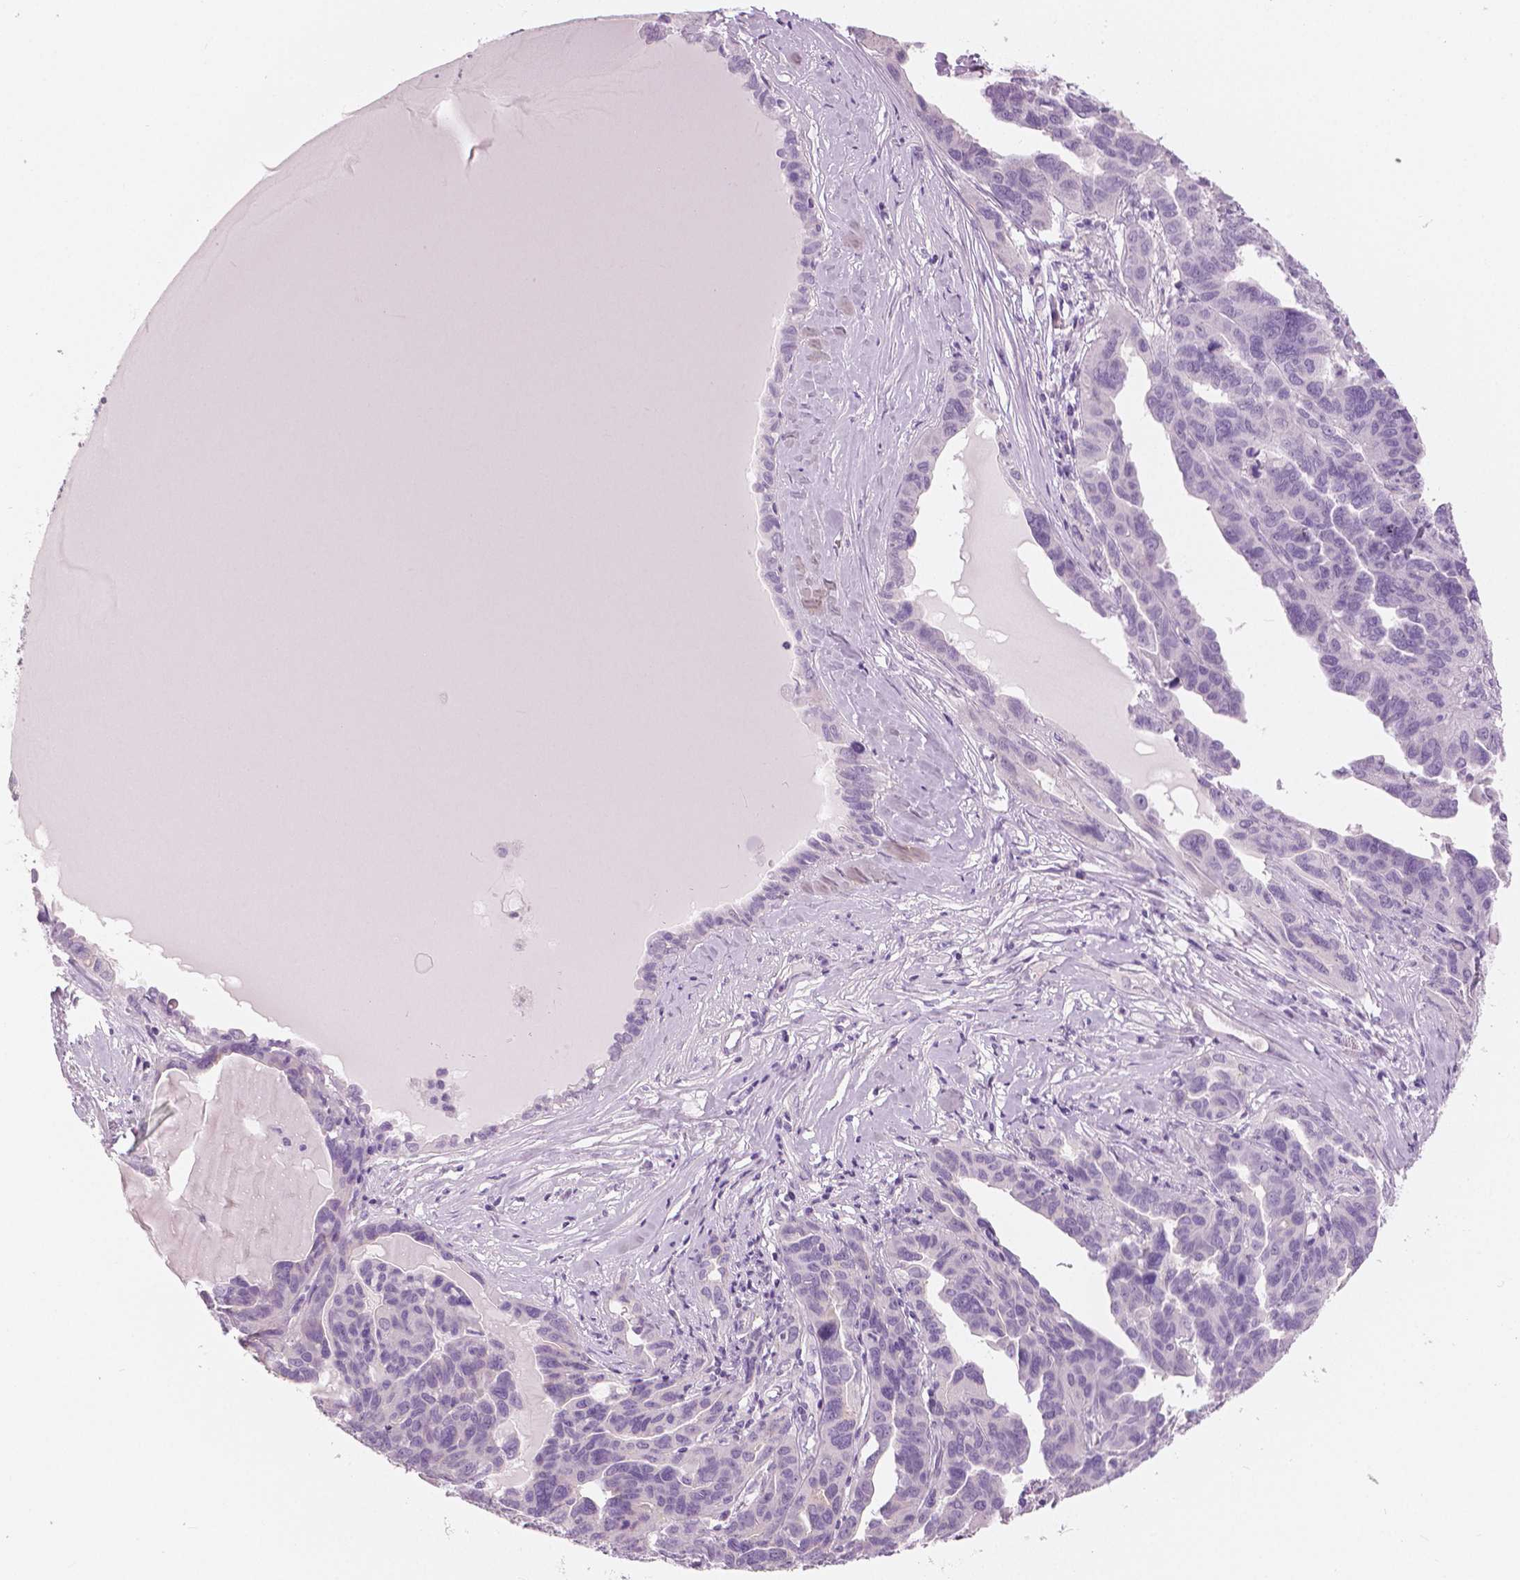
{"staining": {"intensity": "negative", "quantity": "none", "location": "none"}, "tissue": "ovarian cancer", "cell_type": "Tumor cells", "image_type": "cancer", "snomed": [{"axis": "morphology", "description": "Cystadenocarcinoma, serous, NOS"}, {"axis": "topography", "description": "Ovary"}], "caption": "IHC photomicrograph of human ovarian cancer stained for a protein (brown), which reveals no positivity in tumor cells.", "gene": "SLC24A1", "patient": {"sex": "female", "age": 64}}